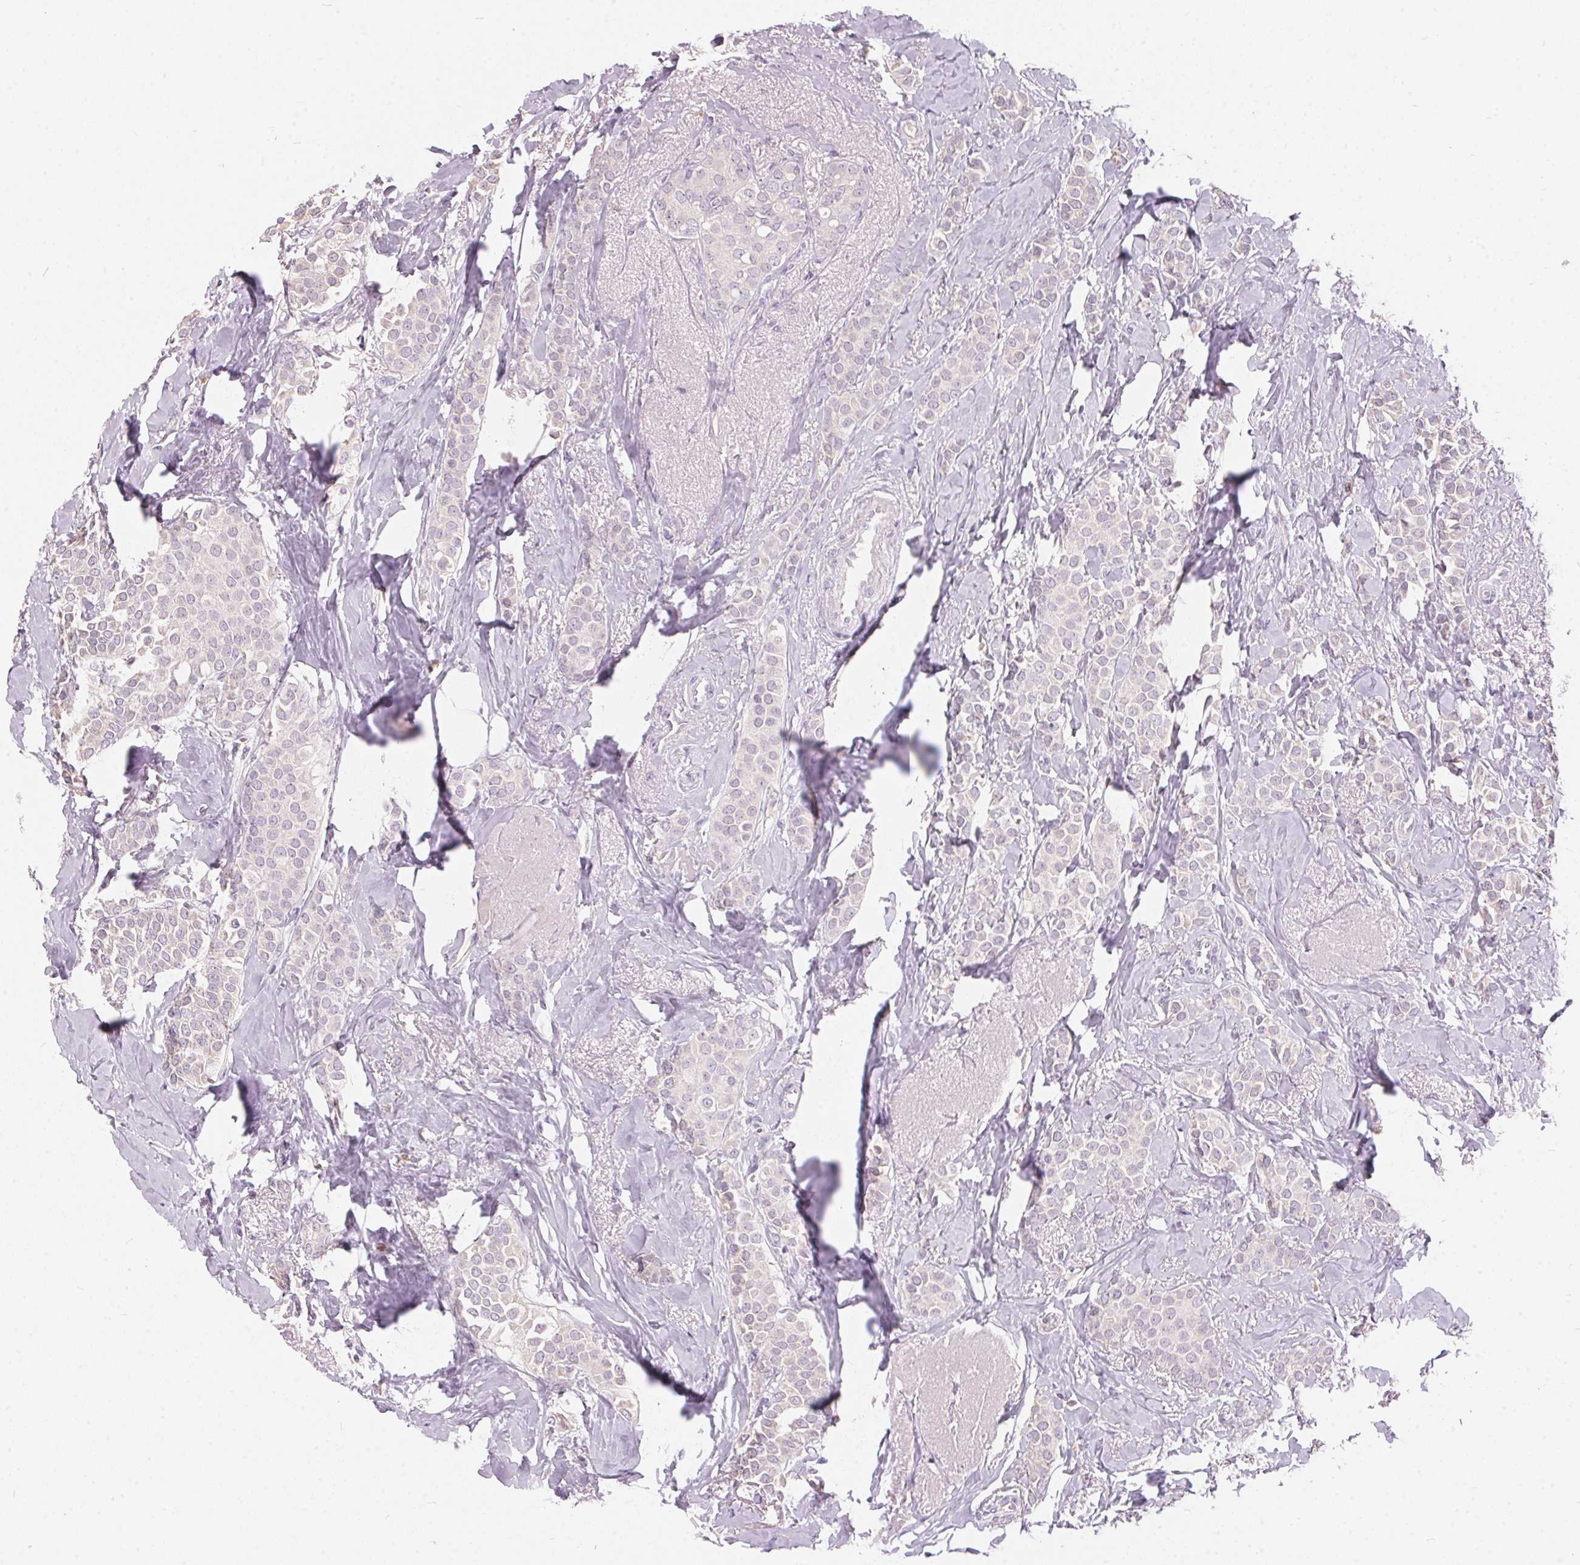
{"staining": {"intensity": "negative", "quantity": "none", "location": "none"}, "tissue": "breast cancer", "cell_type": "Tumor cells", "image_type": "cancer", "snomed": [{"axis": "morphology", "description": "Duct carcinoma"}, {"axis": "topography", "description": "Breast"}], "caption": "Immunohistochemistry (IHC) micrograph of human breast cancer stained for a protein (brown), which demonstrates no staining in tumor cells.", "gene": "SERPINB1", "patient": {"sex": "female", "age": 79}}